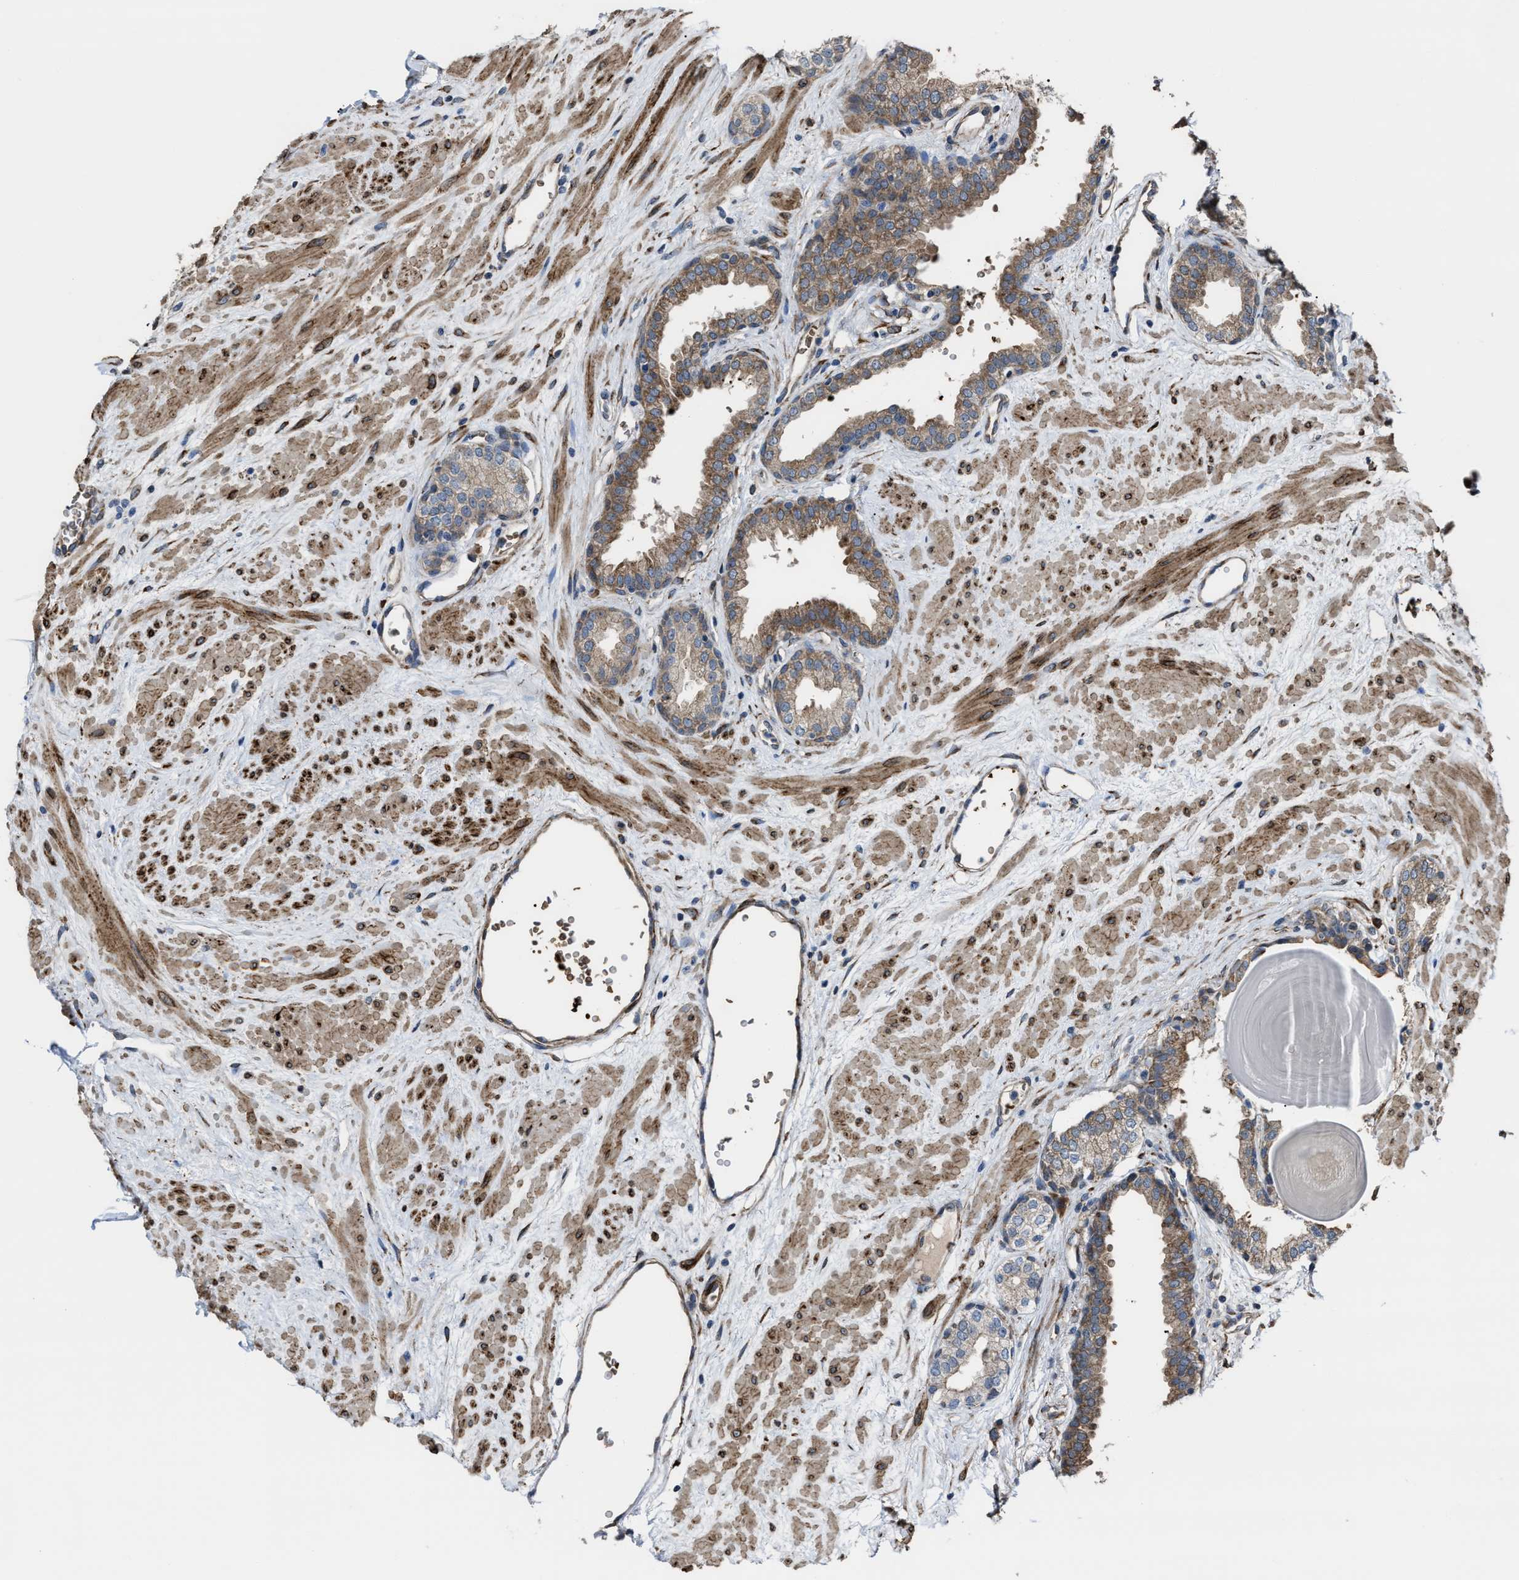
{"staining": {"intensity": "moderate", "quantity": "25%-75%", "location": "cytoplasmic/membranous"}, "tissue": "prostate", "cell_type": "Glandular cells", "image_type": "normal", "snomed": [{"axis": "morphology", "description": "Normal tissue, NOS"}, {"axis": "topography", "description": "Prostate"}], "caption": "Protein staining demonstrates moderate cytoplasmic/membranous positivity in about 25%-75% of glandular cells in benign prostate. (brown staining indicates protein expression, while blue staining denotes nuclei).", "gene": "SELENOM", "patient": {"sex": "male", "age": 51}}